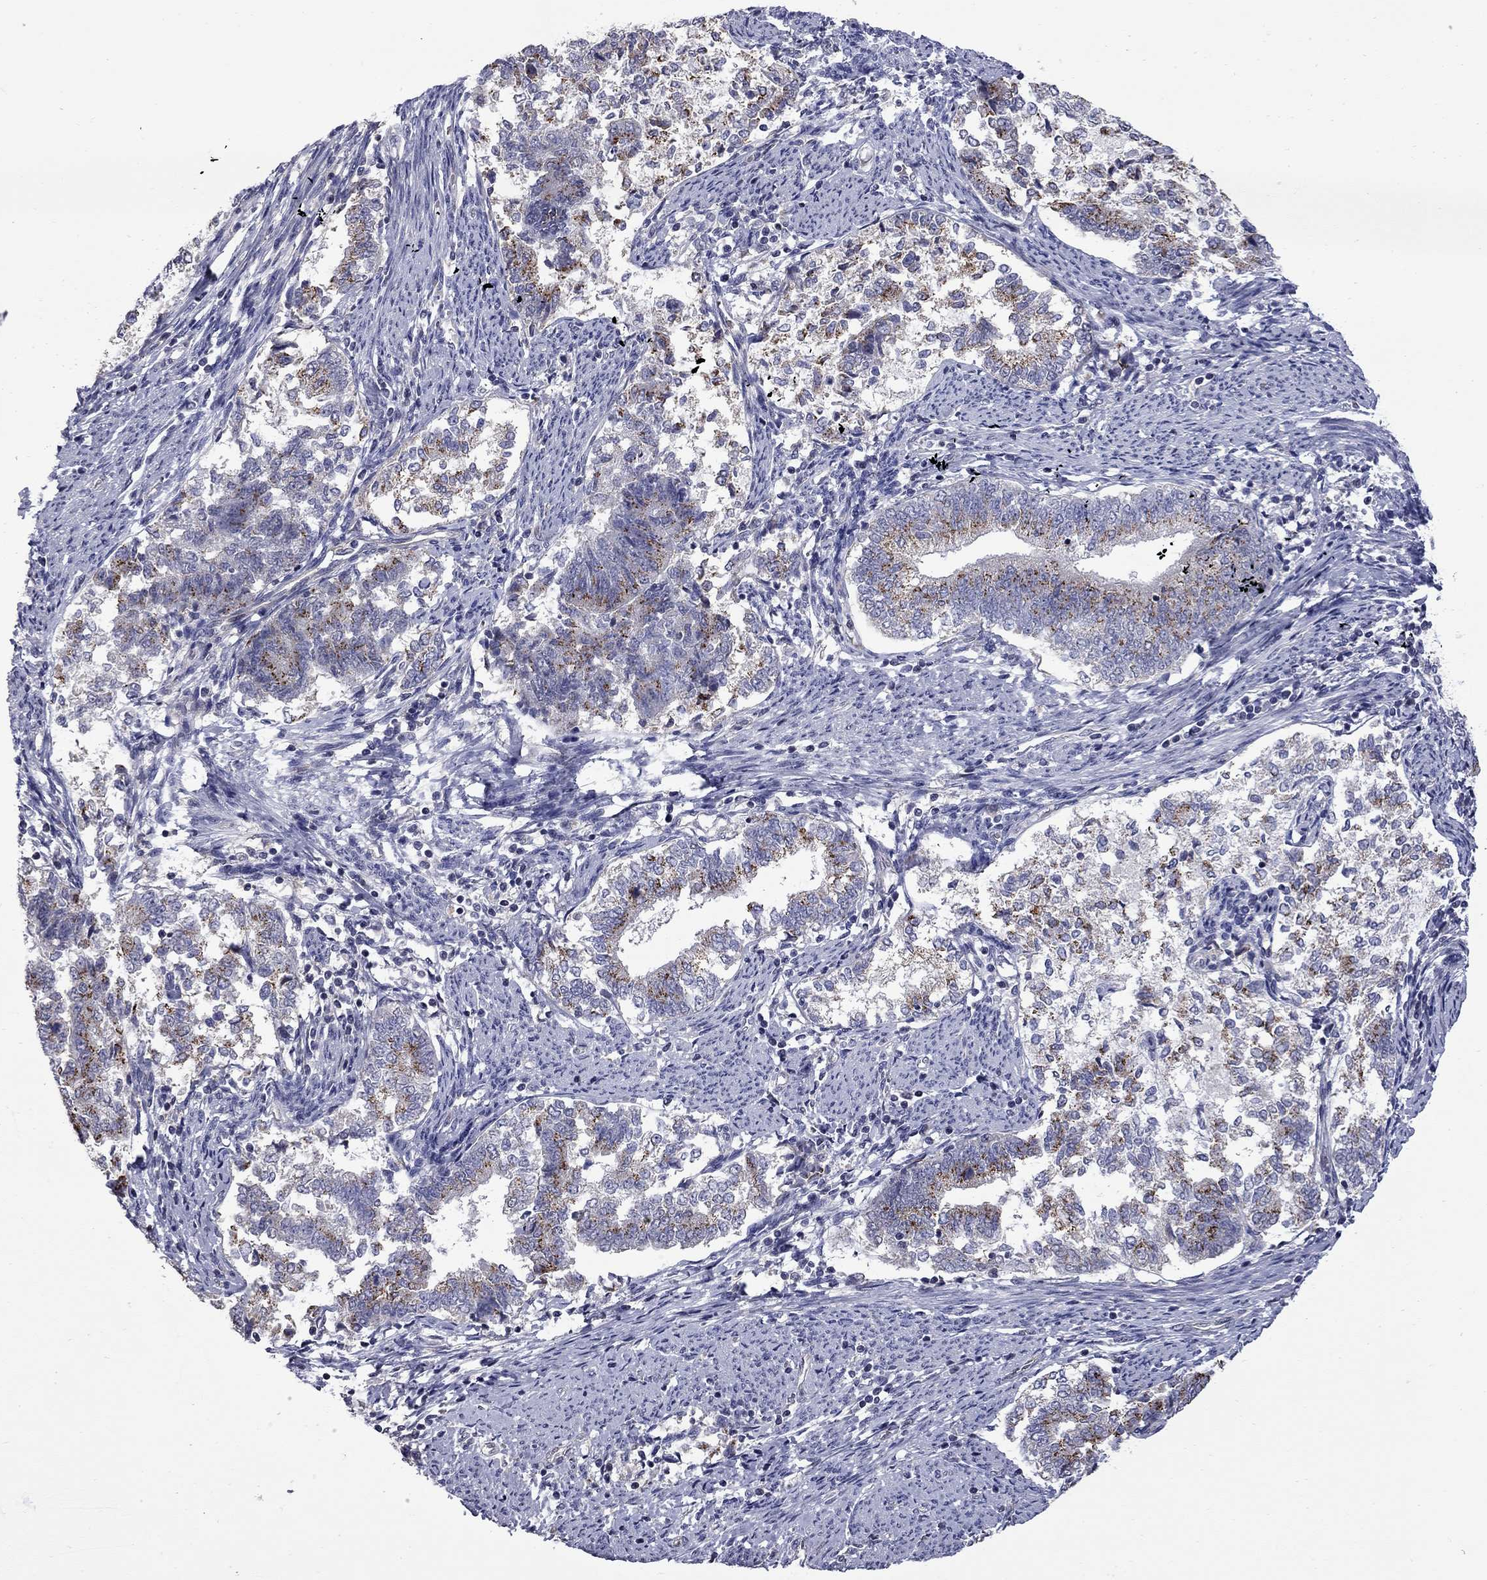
{"staining": {"intensity": "strong", "quantity": "25%-75%", "location": "cytoplasmic/membranous"}, "tissue": "endometrial cancer", "cell_type": "Tumor cells", "image_type": "cancer", "snomed": [{"axis": "morphology", "description": "Adenocarcinoma, NOS"}, {"axis": "topography", "description": "Endometrium"}], "caption": "Approximately 25%-75% of tumor cells in human endometrial cancer demonstrate strong cytoplasmic/membranous protein expression as visualized by brown immunohistochemical staining.", "gene": "HTR4", "patient": {"sex": "female", "age": 65}}